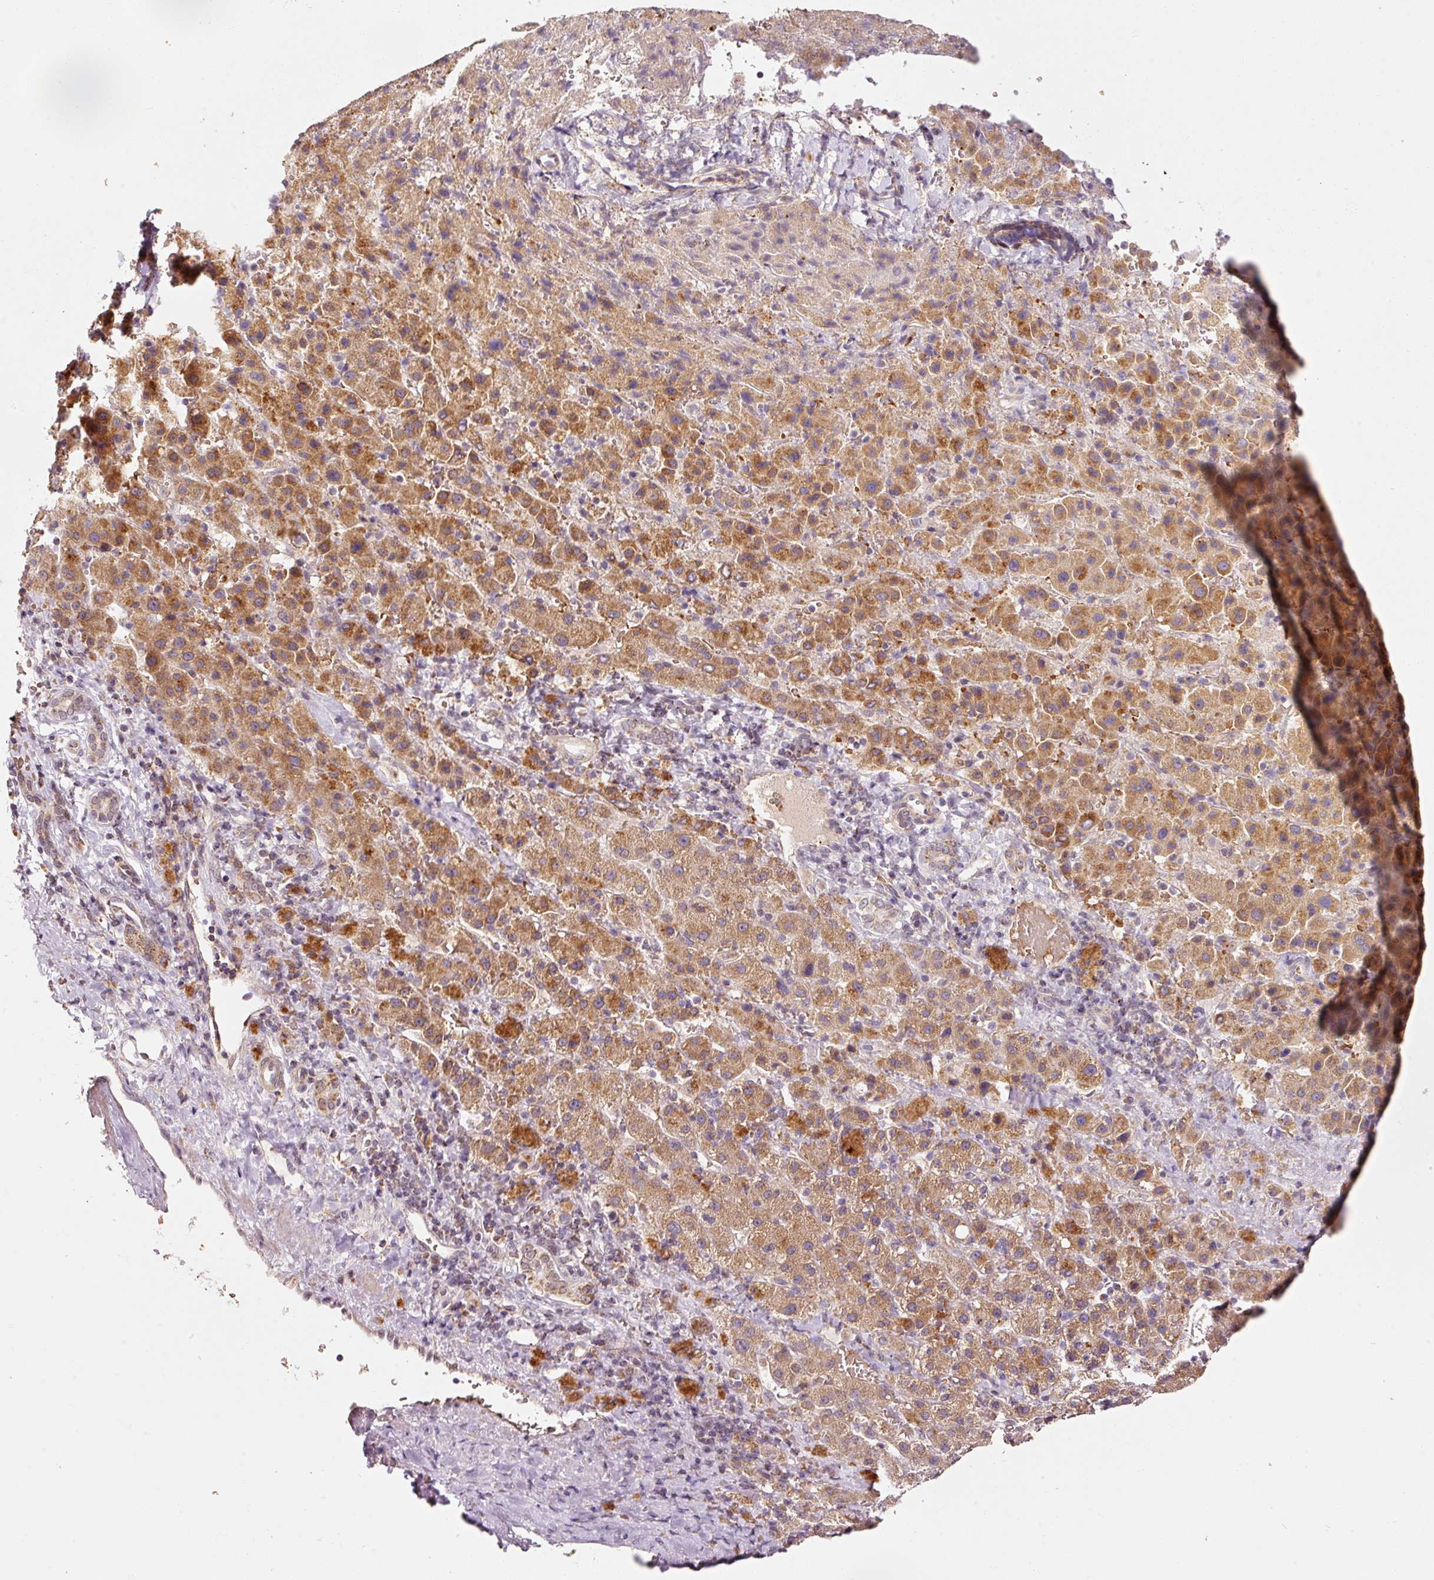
{"staining": {"intensity": "moderate", "quantity": ">75%", "location": "cytoplasmic/membranous"}, "tissue": "liver cancer", "cell_type": "Tumor cells", "image_type": "cancer", "snomed": [{"axis": "morphology", "description": "Carcinoma, Hepatocellular, NOS"}, {"axis": "topography", "description": "Liver"}], "caption": "Brown immunohistochemical staining in liver hepatocellular carcinoma reveals moderate cytoplasmic/membranous expression in about >75% of tumor cells. Using DAB (3,3'-diaminobenzidine) (brown) and hematoxylin (blue) stains, captured at high magnification using brightfield microscopy.", "gene": "ZNF460", "patient": {"sex": "female", "age": 58}}